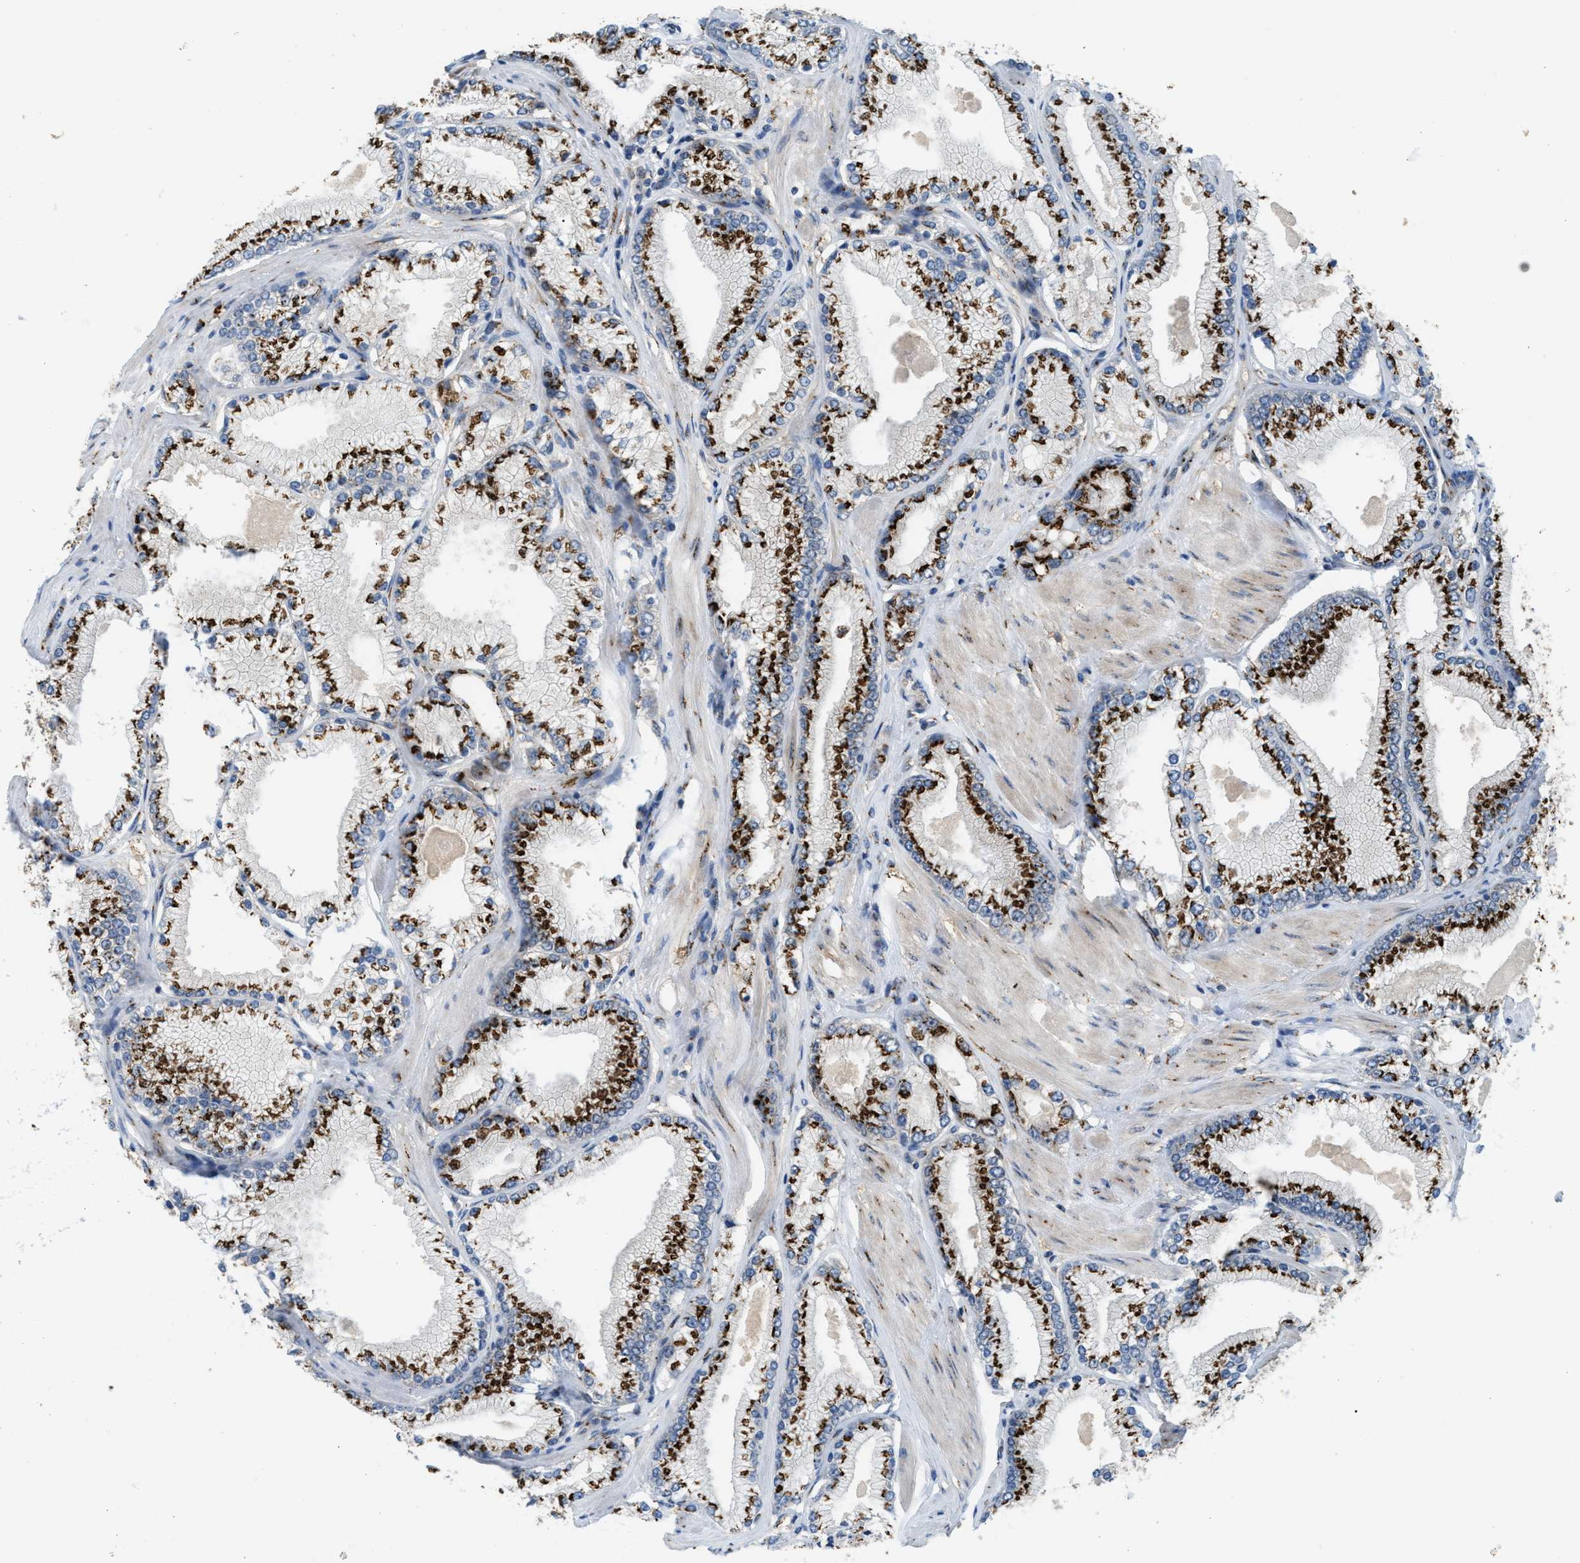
{"staining": {"intensity": "strong", "quantity": ">75%", "location": "cytoplasmic/membranous"}, "tissue": "prostate cancer", "cell_type": "Tumor cells", "image_type": "cancer", "snomed": [{"axis": "morphology", "description": "Adenocarcinoma, High grade"}, {"axis": "topography", "description": "Prostate"}], "caption": "Brown immunohistochemical staining in human prostate high-grade adenocarcinoma reveals strong cytoplasmic/membranous expression in about >75% of tumor cells. Immunohistochemistry stains the protein of interest in brown and the nuclei are stained blue.", "gene": "SLC38A10", "patient": {"sex": "male", "age": 50}}